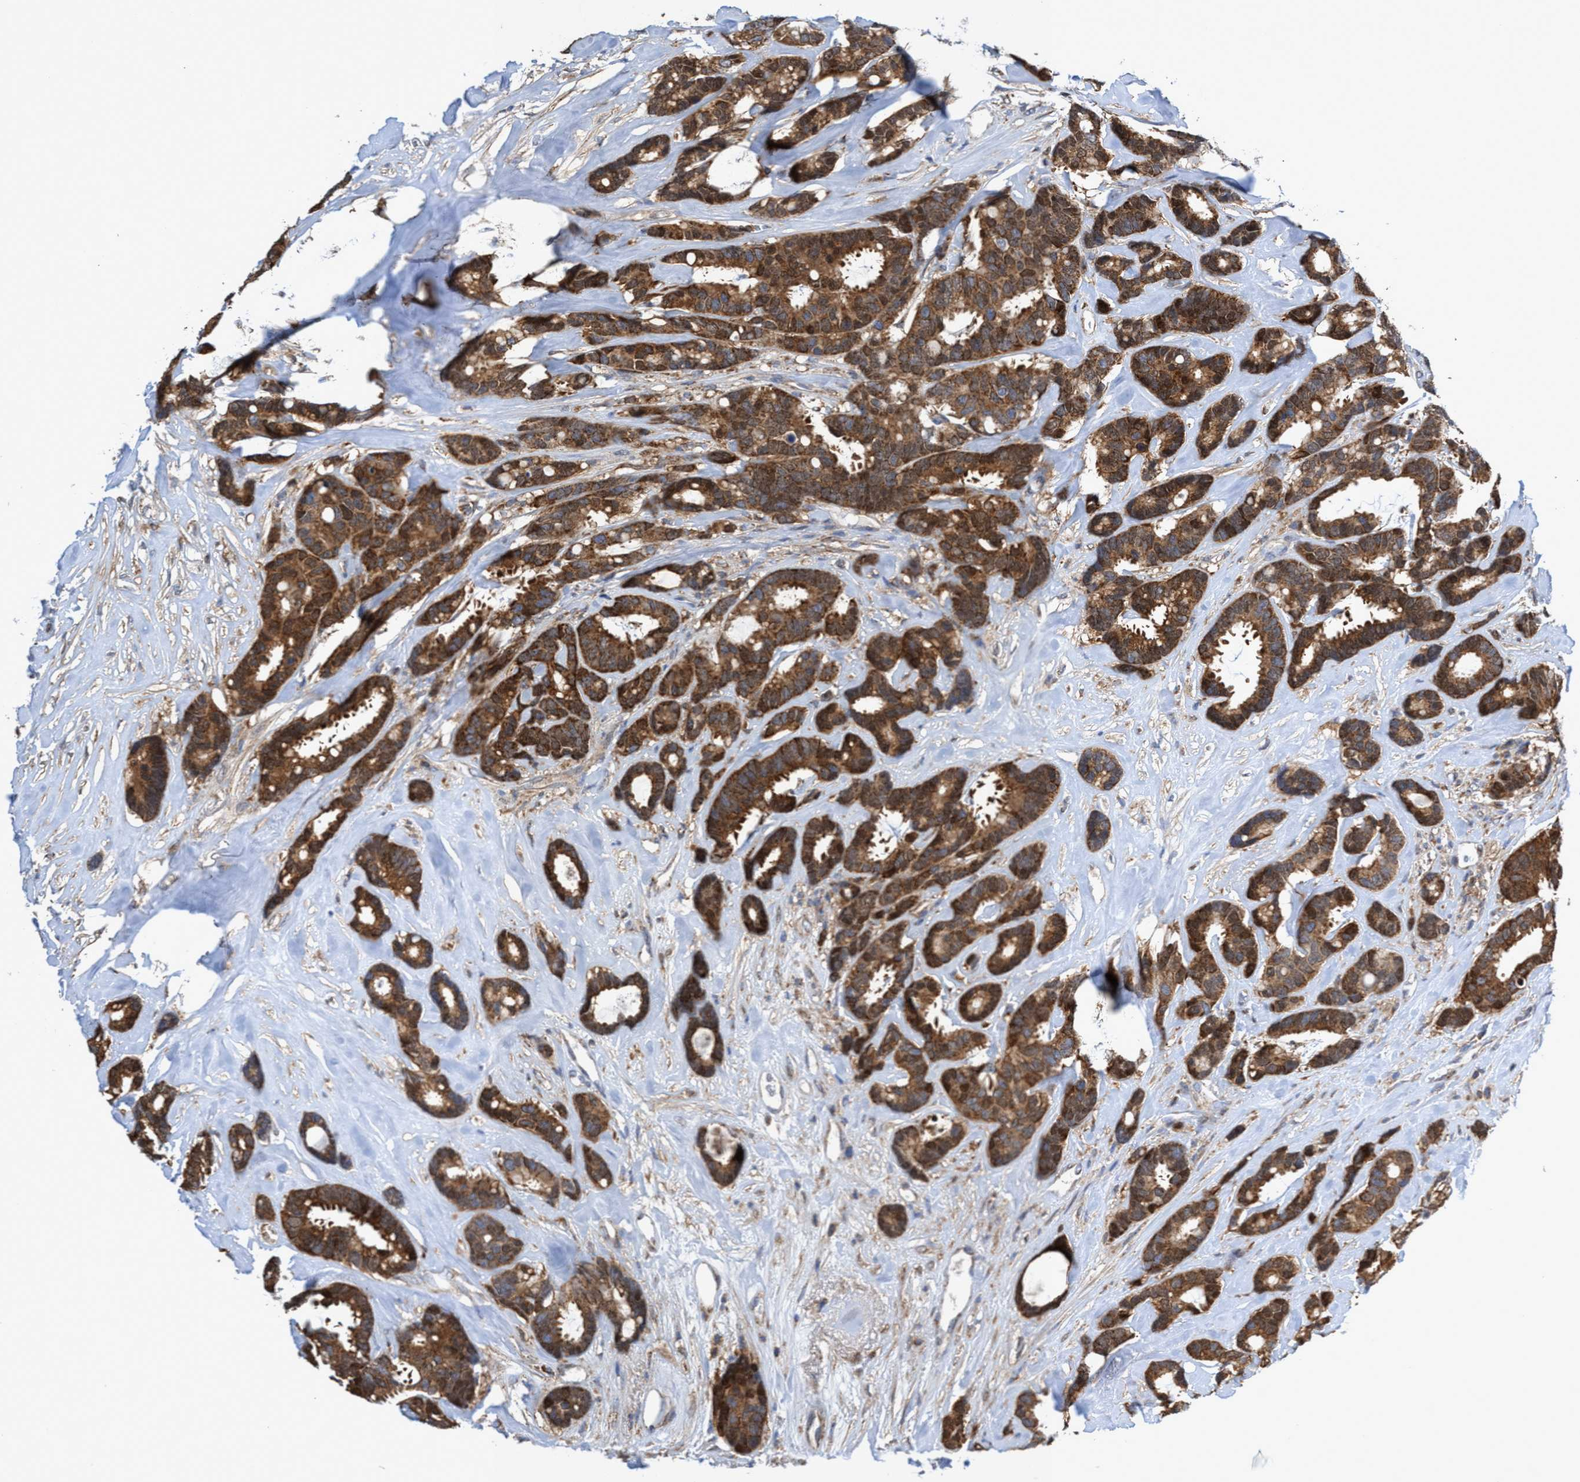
{"staining": {"intensity": "strong", "quantity": ">75%", "location": "cytoplasmic/membranous"}, "tissue": "breast cancer", "cell_type": "Tumor cells", "image_type": "cancer", "snomed": [{"axis": "morphology", "description": "Duct carcinoma"}, {"axis": "topography", "description": "Breast"}], "caption": "The image demonstrates immunohistochemical staining of breast cancer. There is strong cytoplasmic/membranous positivity is appreciated in approximately >75% of tumor cells.", "gene": "CRYZ", "patient": {"sex": "female", "age": 87}}